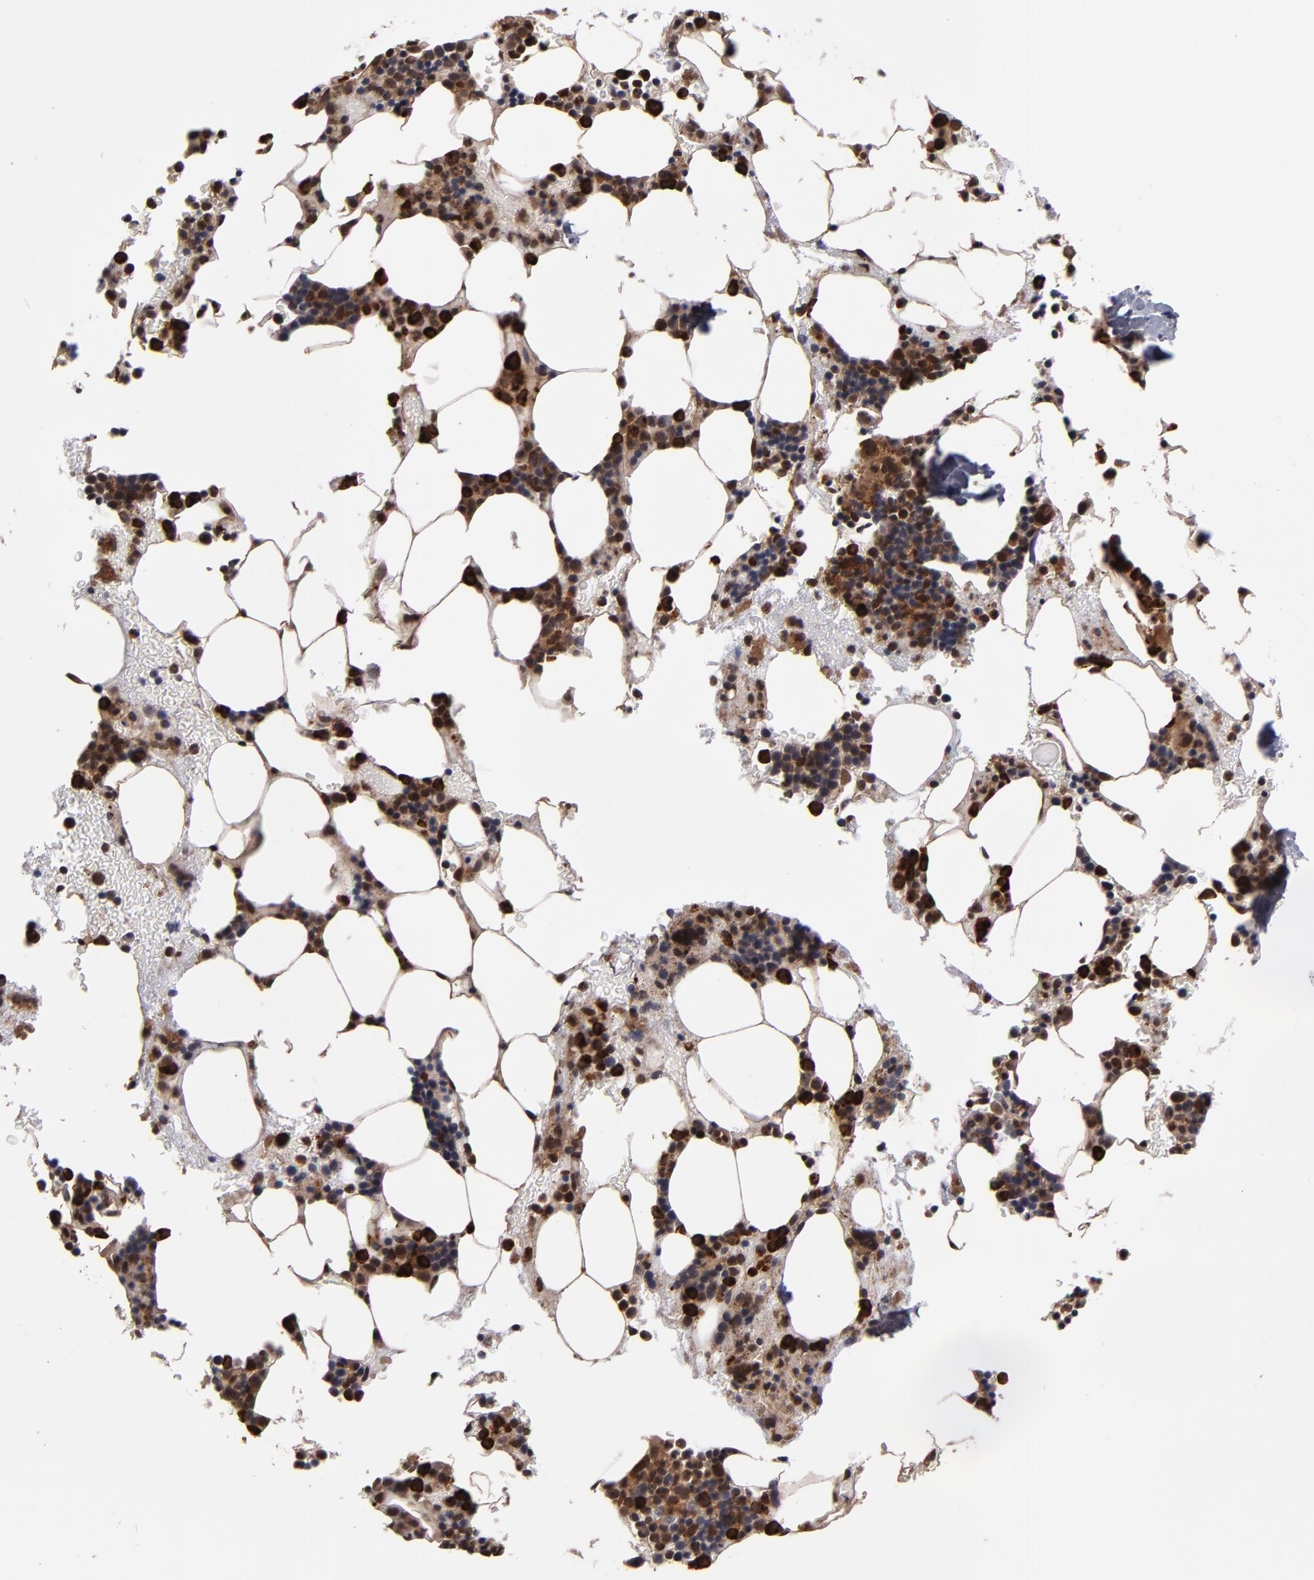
{"staining": {"intensity": "strong", "quantity": "25%-75%", "location": "cytoplasmic/membranous,nuclear"}, "tissue": "bone marrow", "cell_type": "Hematopoietic cells", "image_type": "normal", "snomed": [{"axis": "morphology", "description": "Normal tissue, NOS"}, {"axis": "topography", "description": "Bone marrow"}], "caption": "Protein expression analysis of unremarkable human bone marrow reveals strong cytoplasmic/membranous,nuclear staining in about 25%-75% of hematopoietic cells. The staining was performed using DAB to visualize the protein expression in brown, while the nuclei were stained in blue with hematoxylin (Magnification: 20x).", "gene": "CUL5", "patient": {"sex": "male", "age": 78}}